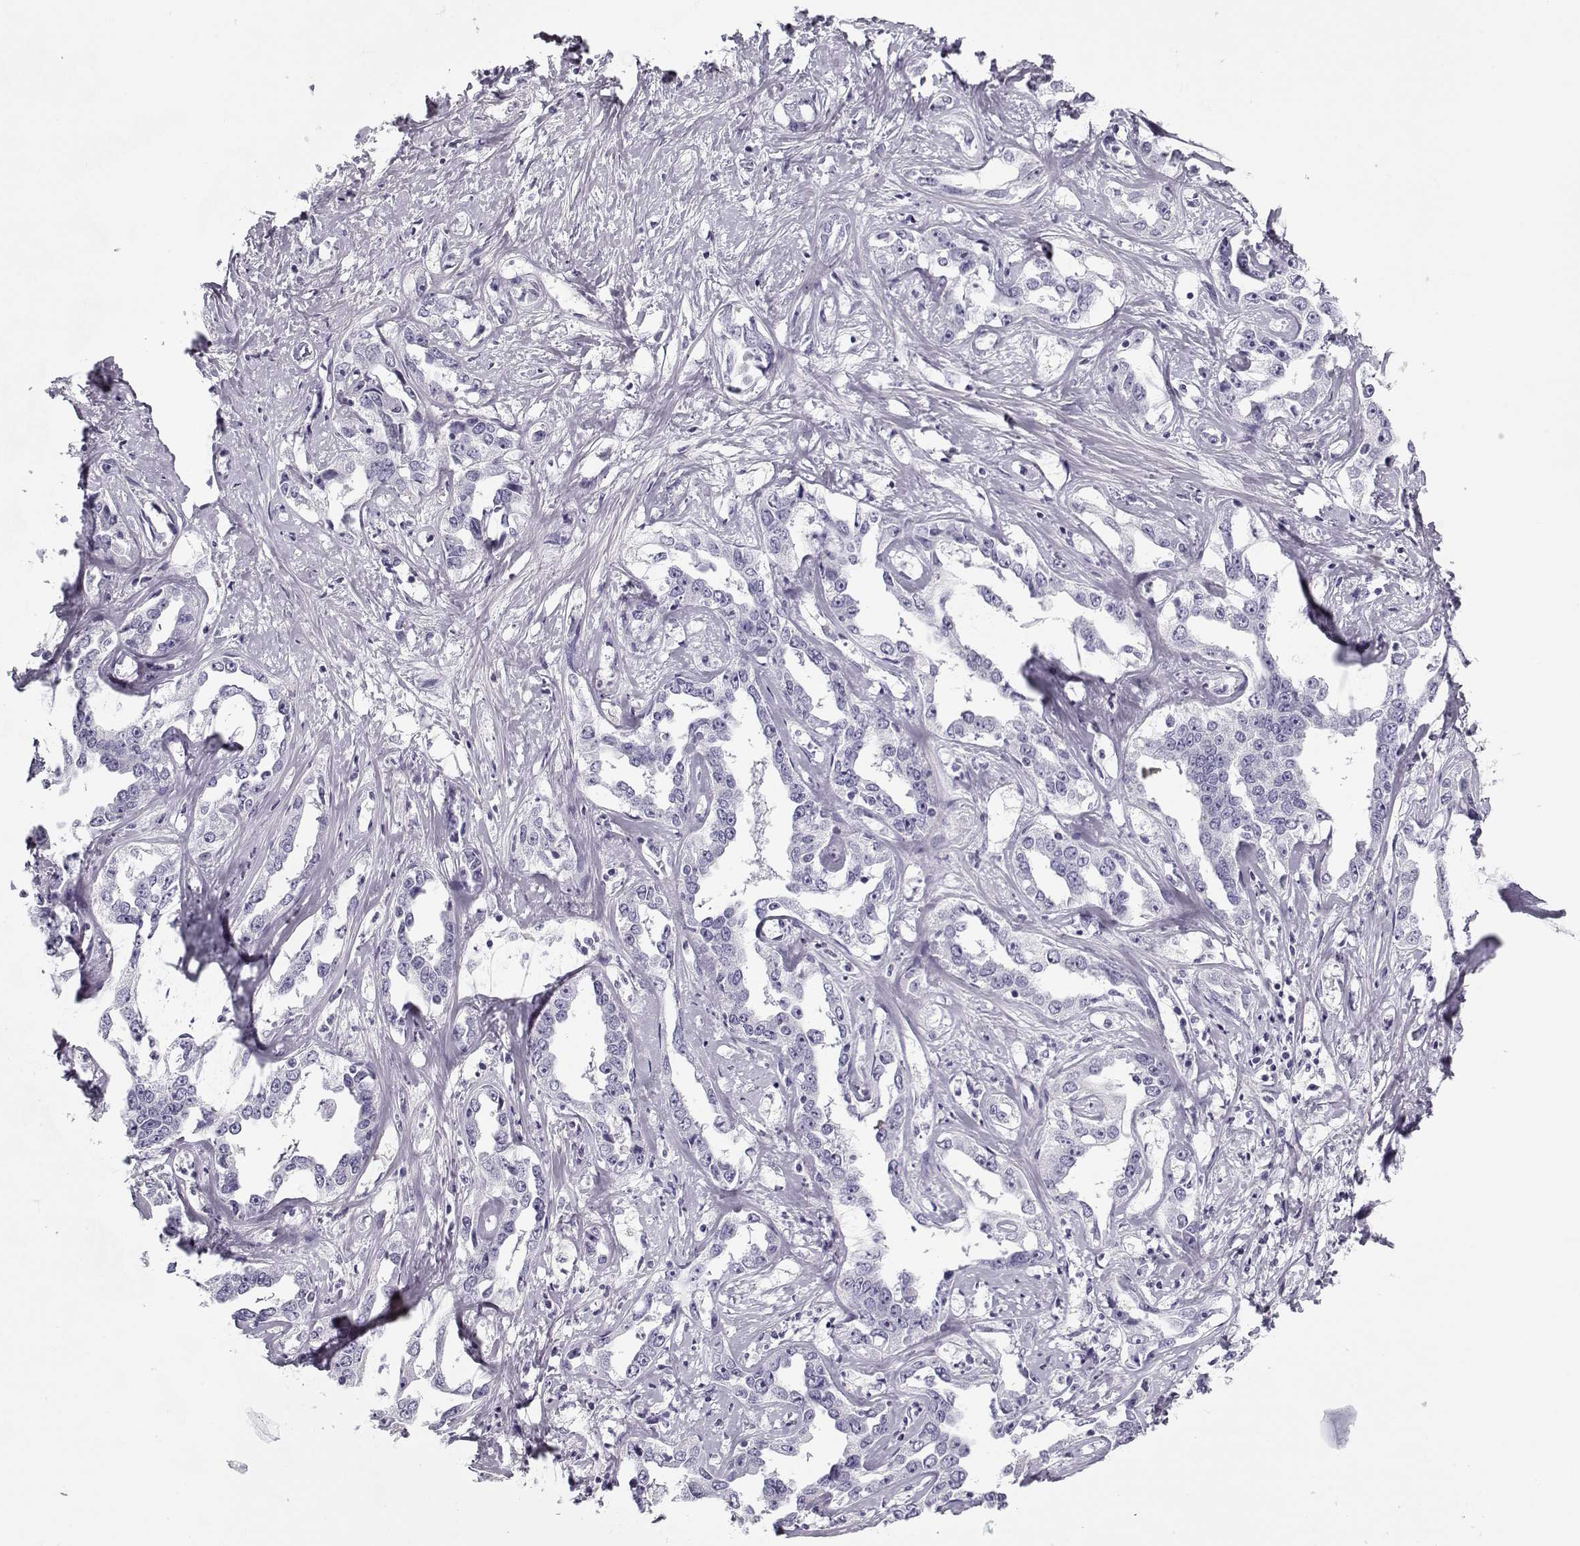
{"staining": {"intensity": "negative", "quantity": "none", "location": "none"}, "tissue": "liver cancer", "cell_type": "Tumor cells", "image_type": "cancer", "snomed": [{"axis": "morphology", "description": "Cholangiocarcinoma"}, {"axis": "topography", "description": "Liver"}], "caption": "Image shows no significant protein positivity in tumor cells of liver cholangiocarcinoma.", "gene": "CCDC136", "patient": {"sex": "male", "age": 59}}